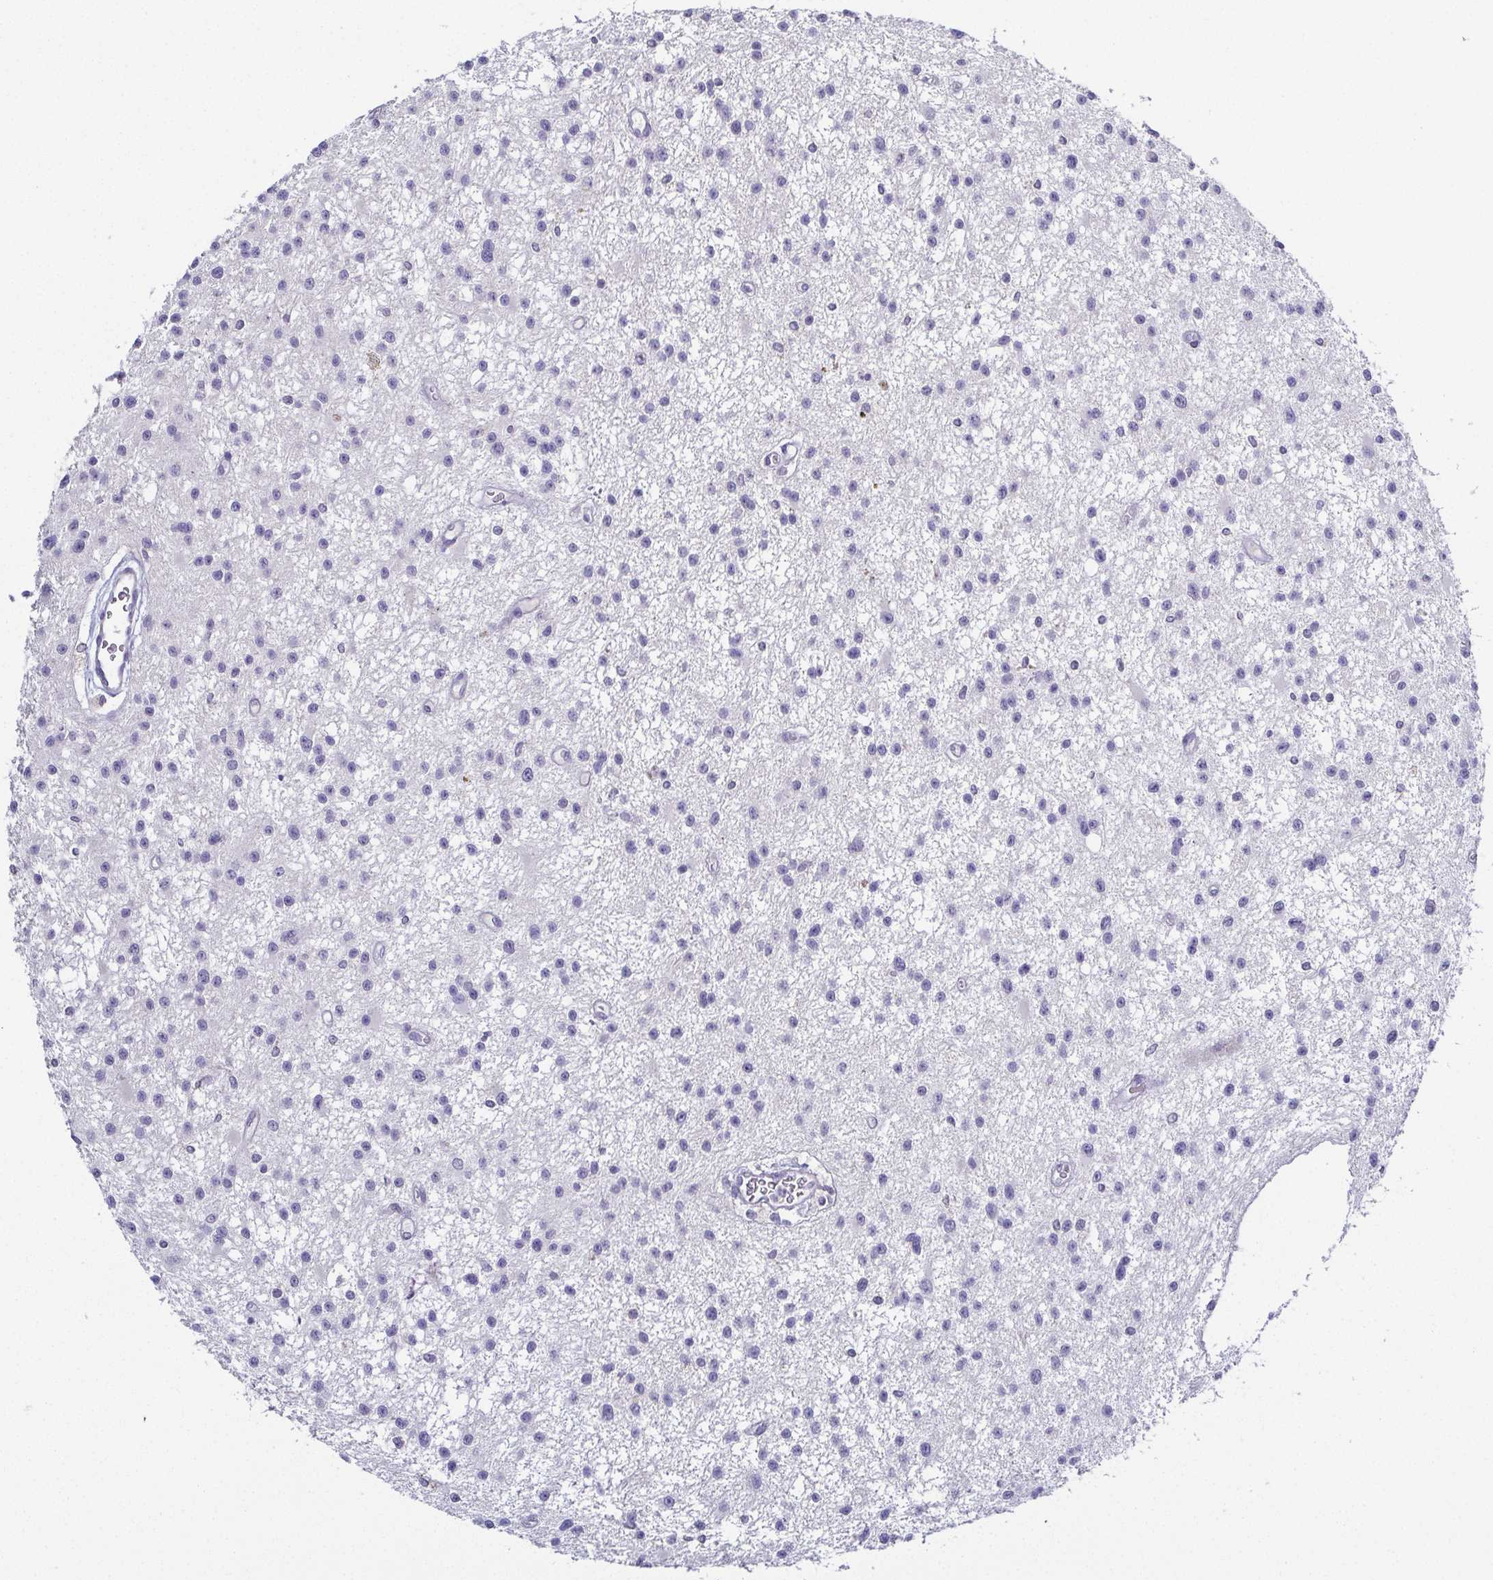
{"staining": {"intensity": "negative", "quantity": "none", "location": "none"}, "tissue": "glioma", "cell_type": "Tumor cells", "image_type": "cancer", "snomed": [{"axis": "morphology", "description": "Glioma, malignant, Low grade"}, {"axis": "topography", "description": "Brain"}], "caption": "Immunohistochemistry (IHC) micrograph of glioma stained for a protein (brown), which exhibits no expression in tumor cells.", "gene": "RNASE7", "patient": {"sex": "male", "age": 43}}